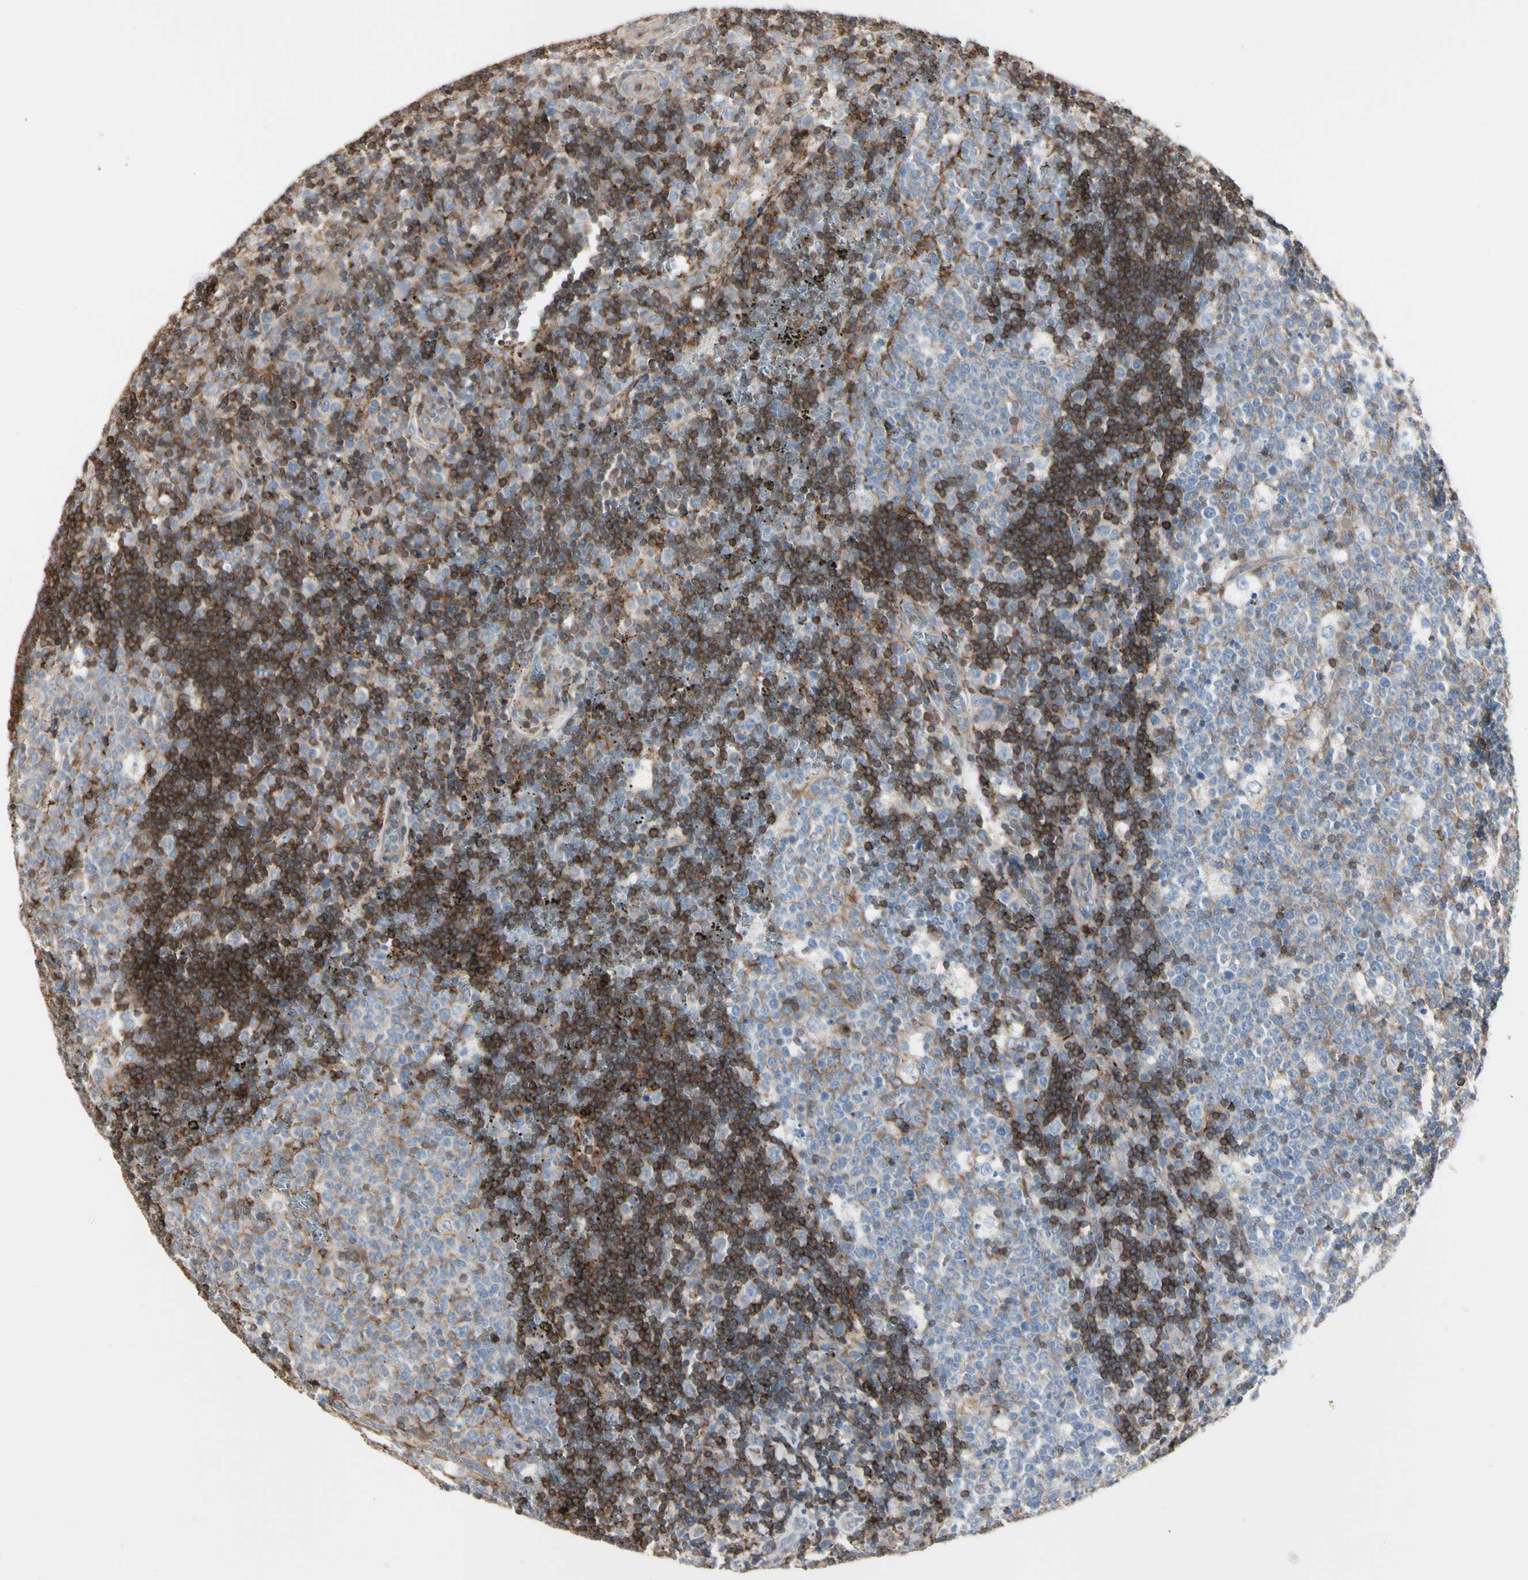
{"staining": {"intensity": "strong", "quantity": "<25%", "location": "cytoplasmic/membranous"}, "tissue": "lymph node", "cell_type": "Germinal center cells", "image_type": "normal", "snomed": [{"axis": "morphology", "description": "Normal tissue, NOS"}, {"axis": "topography", "description": "Lymph node"}, {"axis": "topography", "description": "Salivary gland"}], "caption": "Human lymph node stained with a brown dye demonstrates strong cytoplasmic/membranous positive positivity in about <25% of germinal center cells.", "gene": "CLEC2B", "patient": {"sex": "male", "age": 8}}